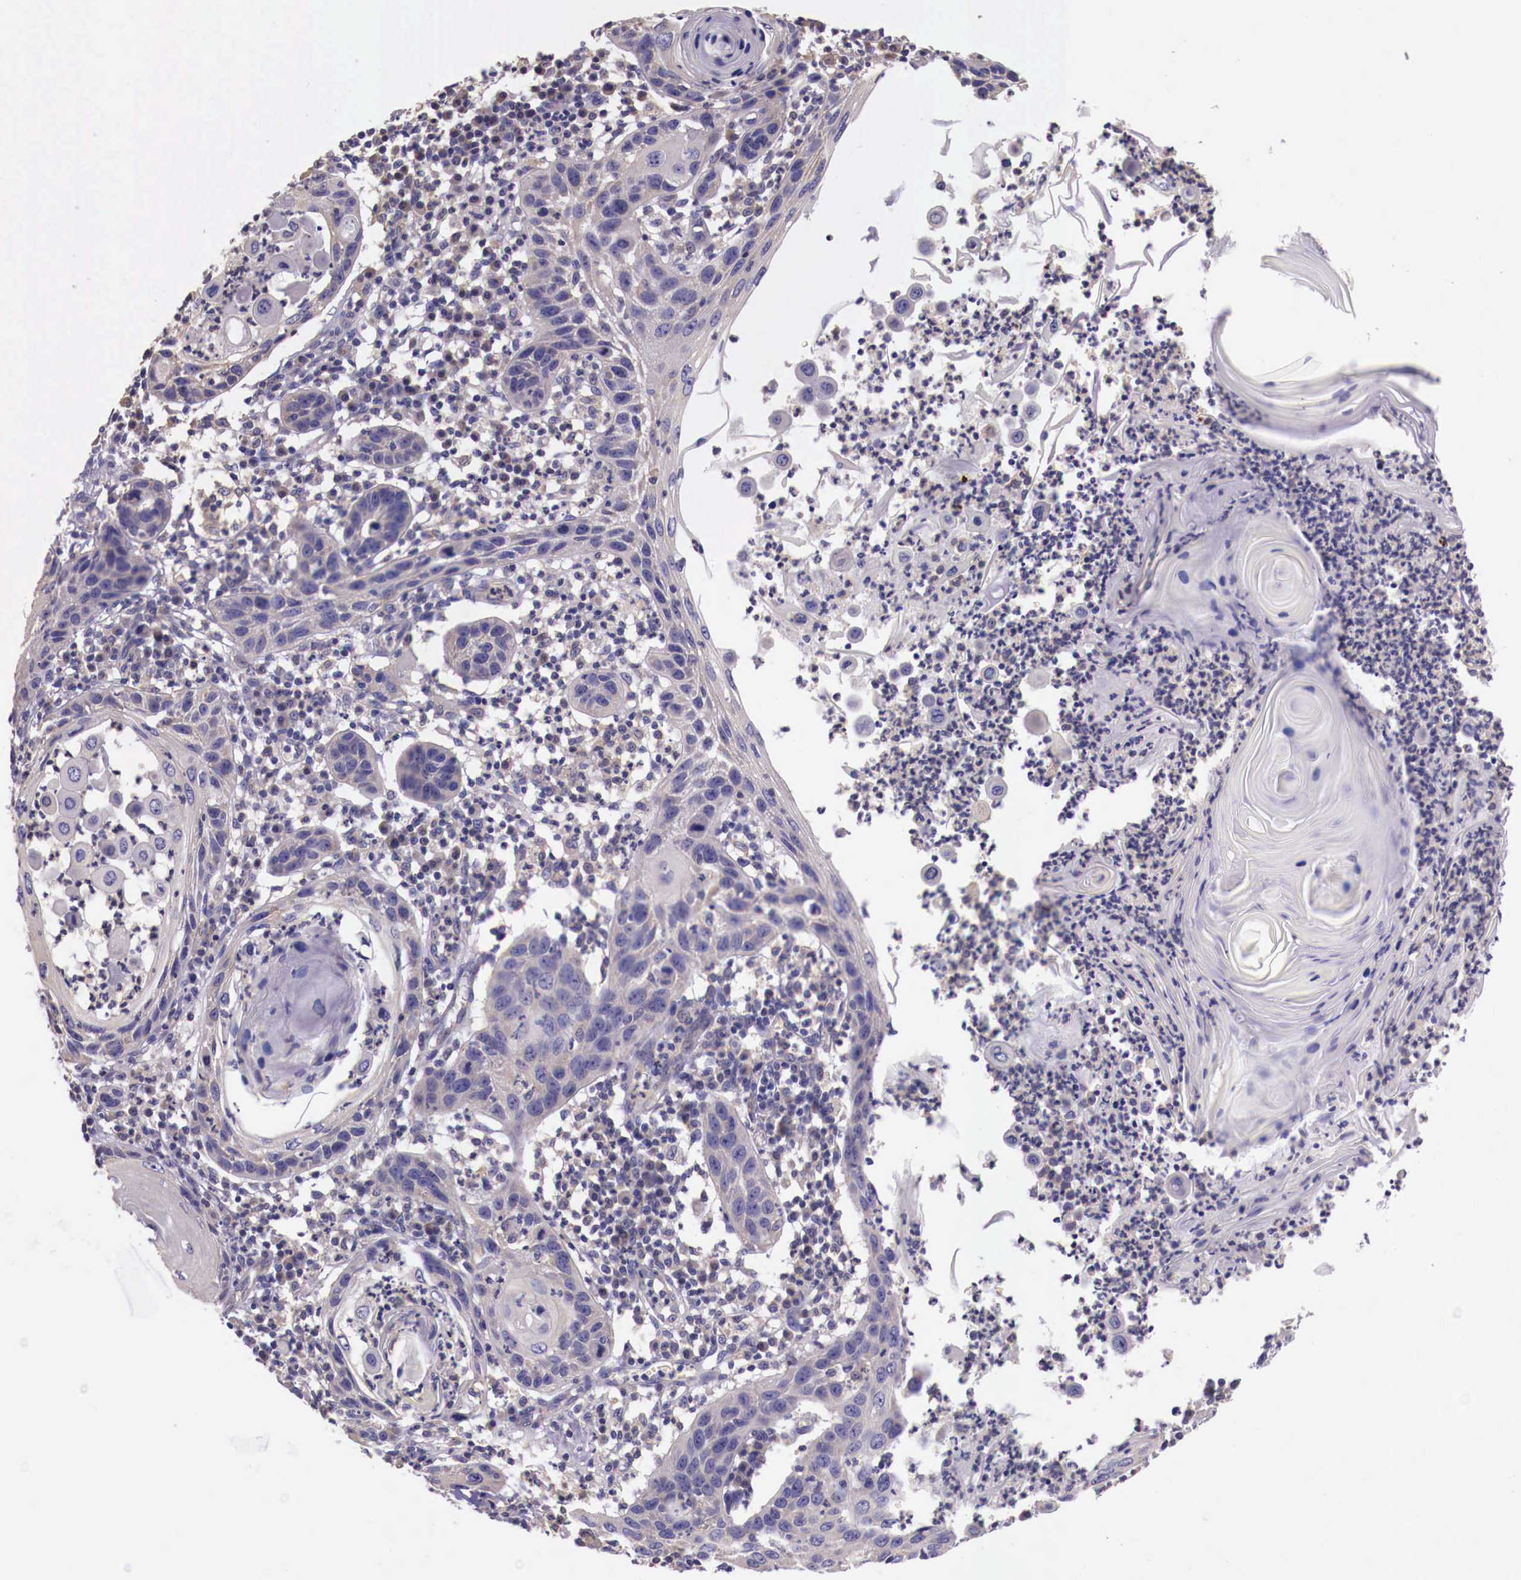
{"staining": {"intensity": "negative", "quantity": "none", "location": "none"}, "tissue": "skin cancer", "cell_type": "Tumor cells", "image_type": "cancer", "snomed": [{"axis": "morphology", "description": "Squamous cell carcinoma, NOS"}, {"axis": "topography", "description": "Skin"}], "caption": "The image demonstrates no staining of tumor cells in skin squamous cell carcinoma. (IHC, brightfield microscopy, high magnification).", "gene": "GRIPAP1", "patient": {"sex": "female", "age": 74}}